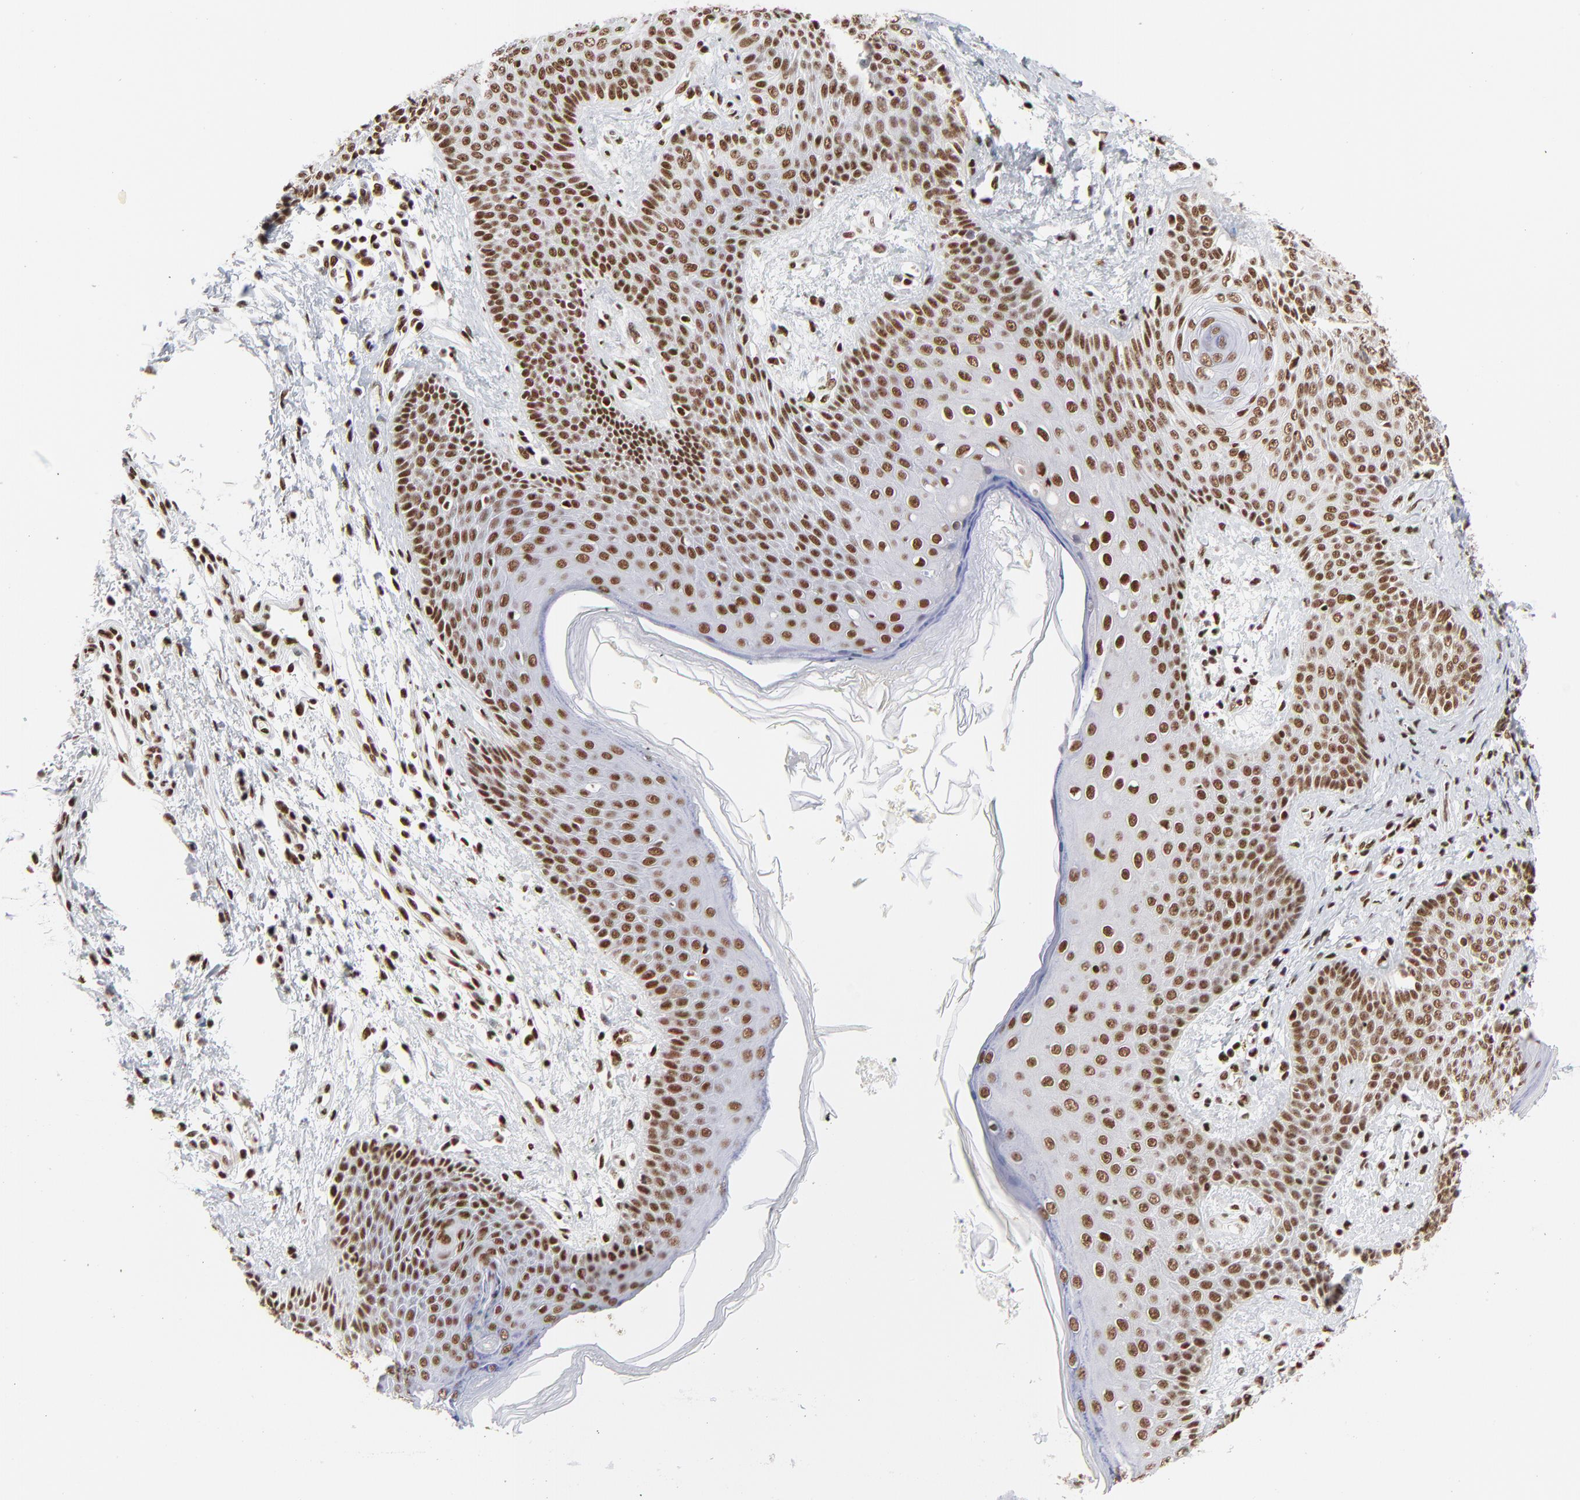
{"staining": {"intensity": "strong", "quantity": ">75%", "location": "nuclear"}, "tissue": "skin cancer", "cell_type": "Tumor cells", "image_type": "cancer", "snomed": [{"axis": "morphology", "description": "Basal cell carcinoma"}, {"axis": "topography", "description": "Skin"}], "caption": "Human skin cancer stained with a protein marker displays strong staining in tumor cells.", "gene": "CREB1", "patient": {"sex": "female", "age": 64}}